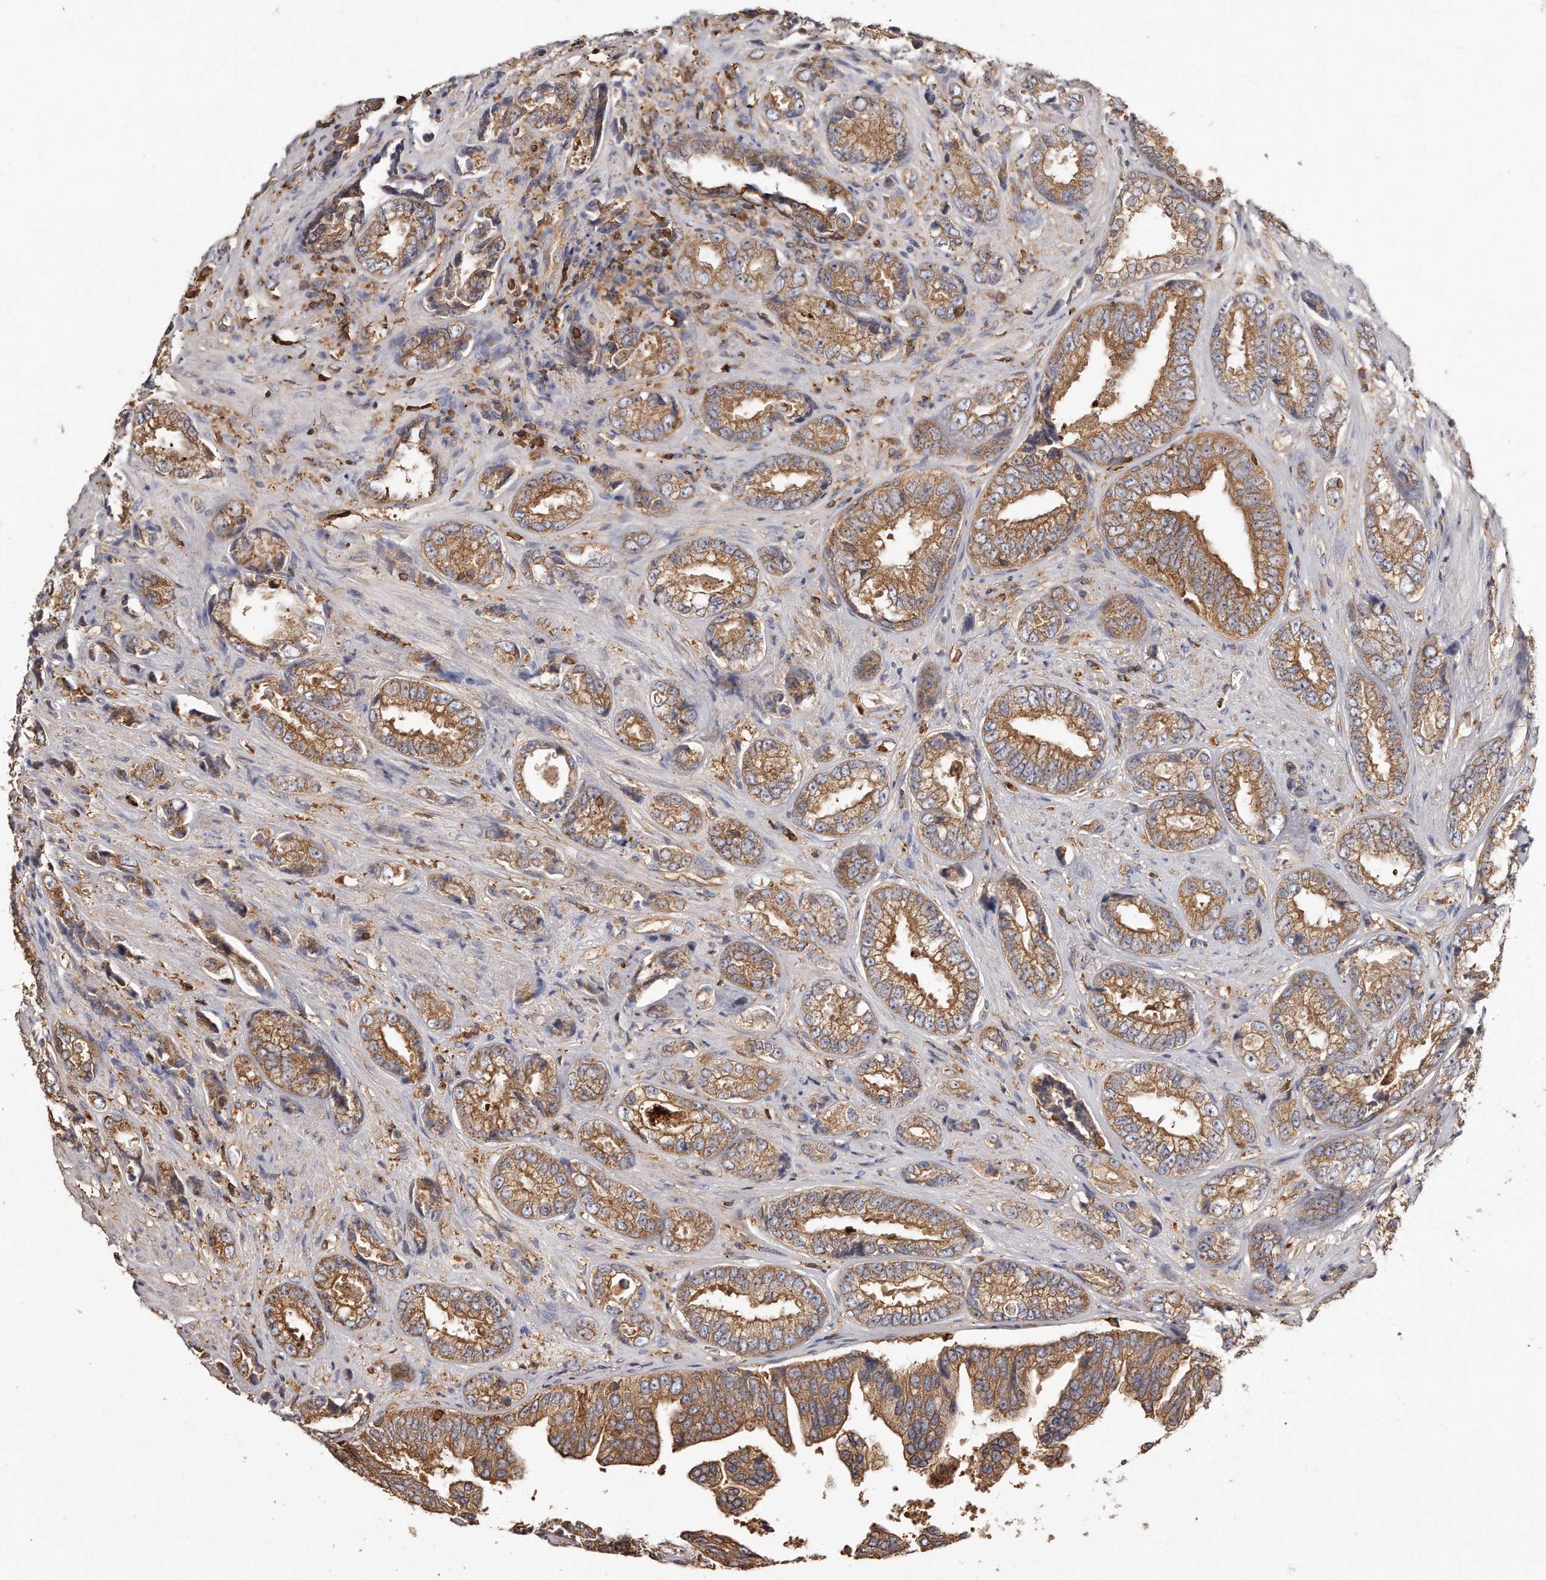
{"staining": {"intensity": "moderate", "quantity": ">75%", "location": "cytoplasmic/membranous"}, "tissue": "prostate cancer", "cell_type": "Tumor cells", "image_type": "cancer", "snomed": [{"axis": "morphology", "description": "Adenocarcinoma, High grade"}, {"axis": "topography", "description": "Prostate"}], "caption": "Human prostate adenocarcinoma (high-grade) stained with a brown dye demonstrates moderate cytoplasmic/membranous positive expression in approximately >75% of tumor cells.", "gene": "CAP1", "patient": {"sex": "male", "age": 61}}